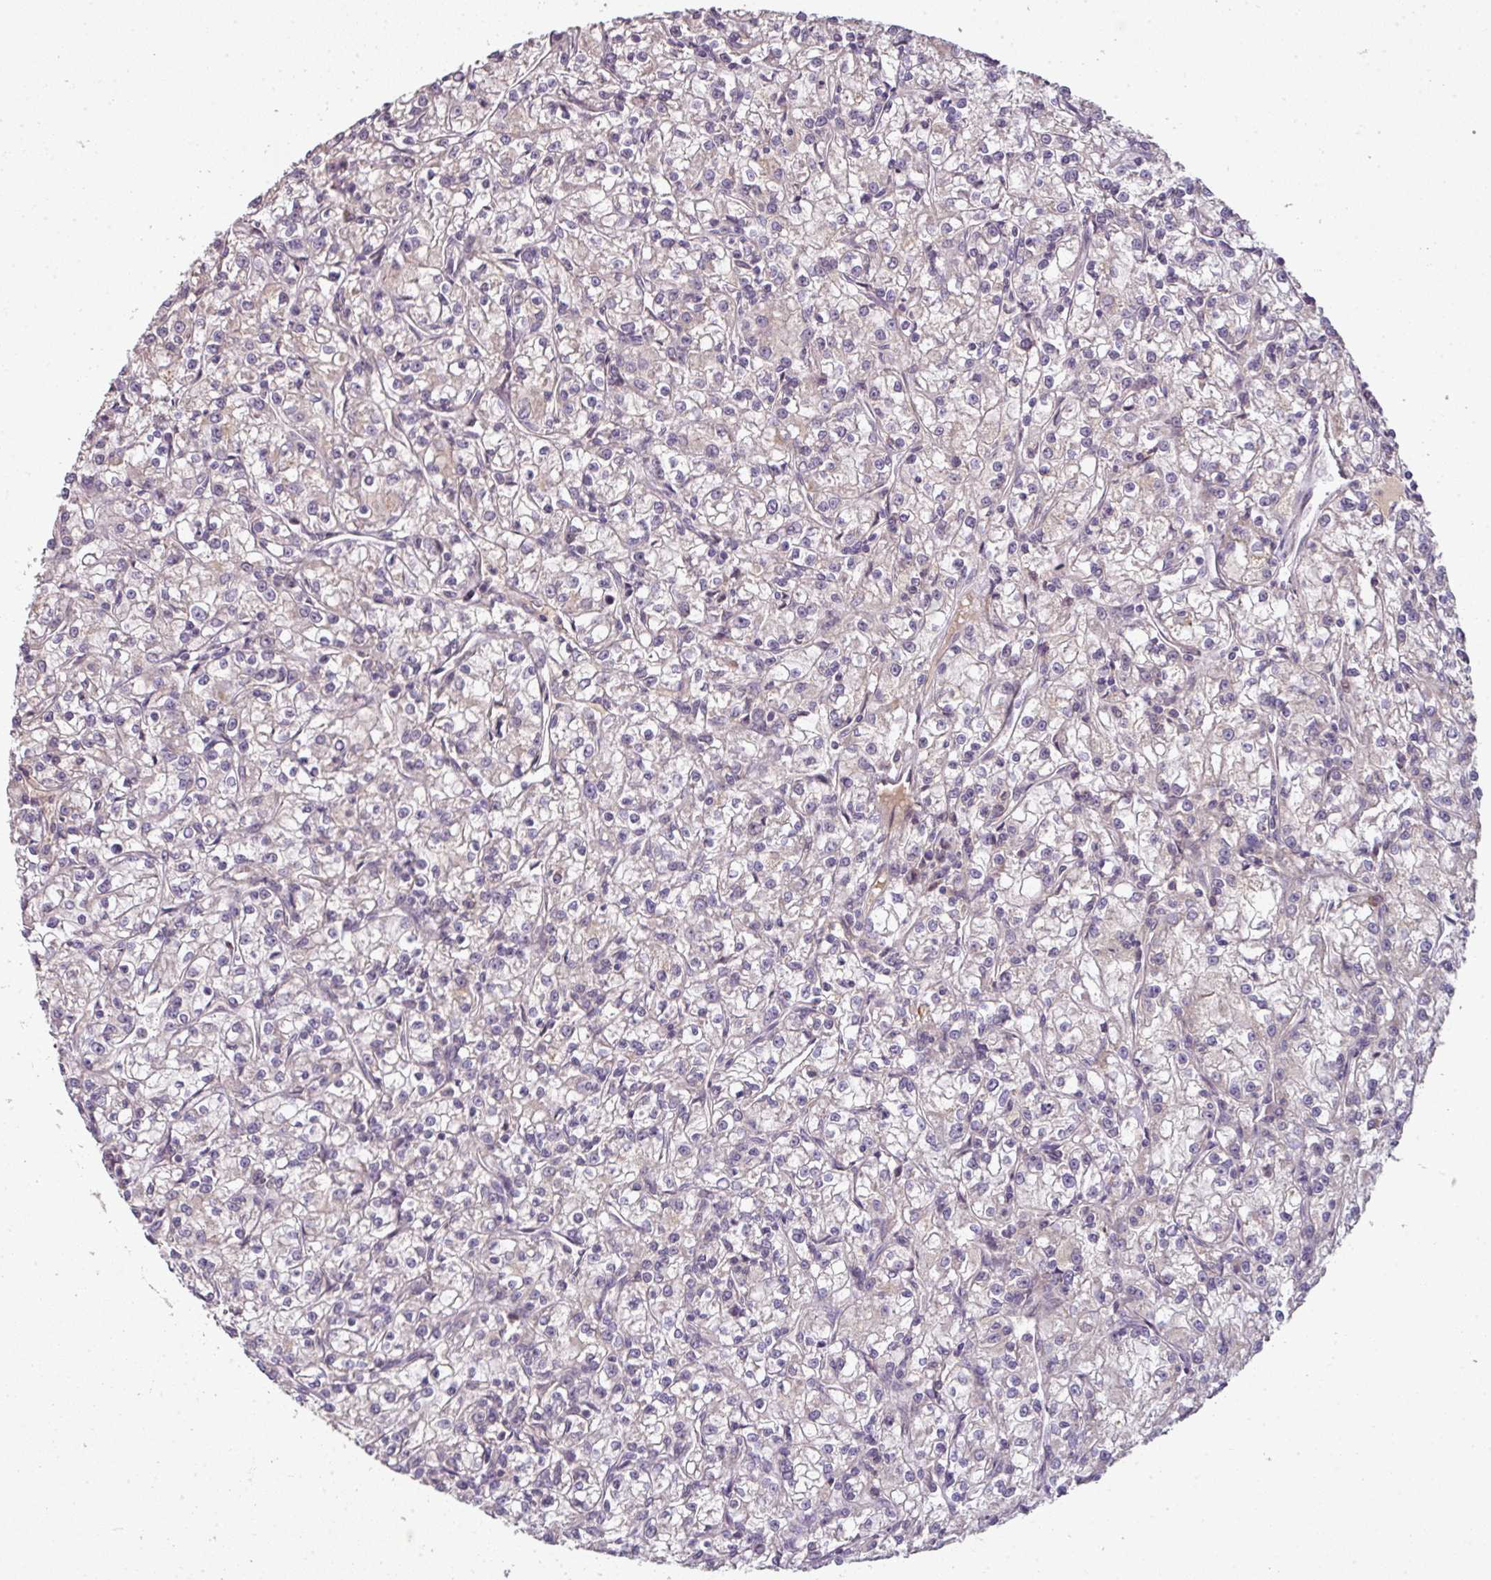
{"staining": {"intensity": "negative", "quantity": "none", "location": "none"}, "tissue": "renal cancer", "cell_type": "Tumor cells", "image_type": "cancer", "snomed": [{"axis": "morphology", "description": "Adenocarcinoma, NOS"}, {"axis": "topography", "description": "Kidney"}], "caption": "High power microscopy photomicrograph of an IHC micrograph of renal cancer, revealing no significant positivity in tumor cells. (Brightfield microscopy of DAB (3,3'-diaminobenzidine) immunohistochemistry (IHC) at high magnification).", "gene": "SPCS3", "patient": {"sex": "female", "age": 59}}